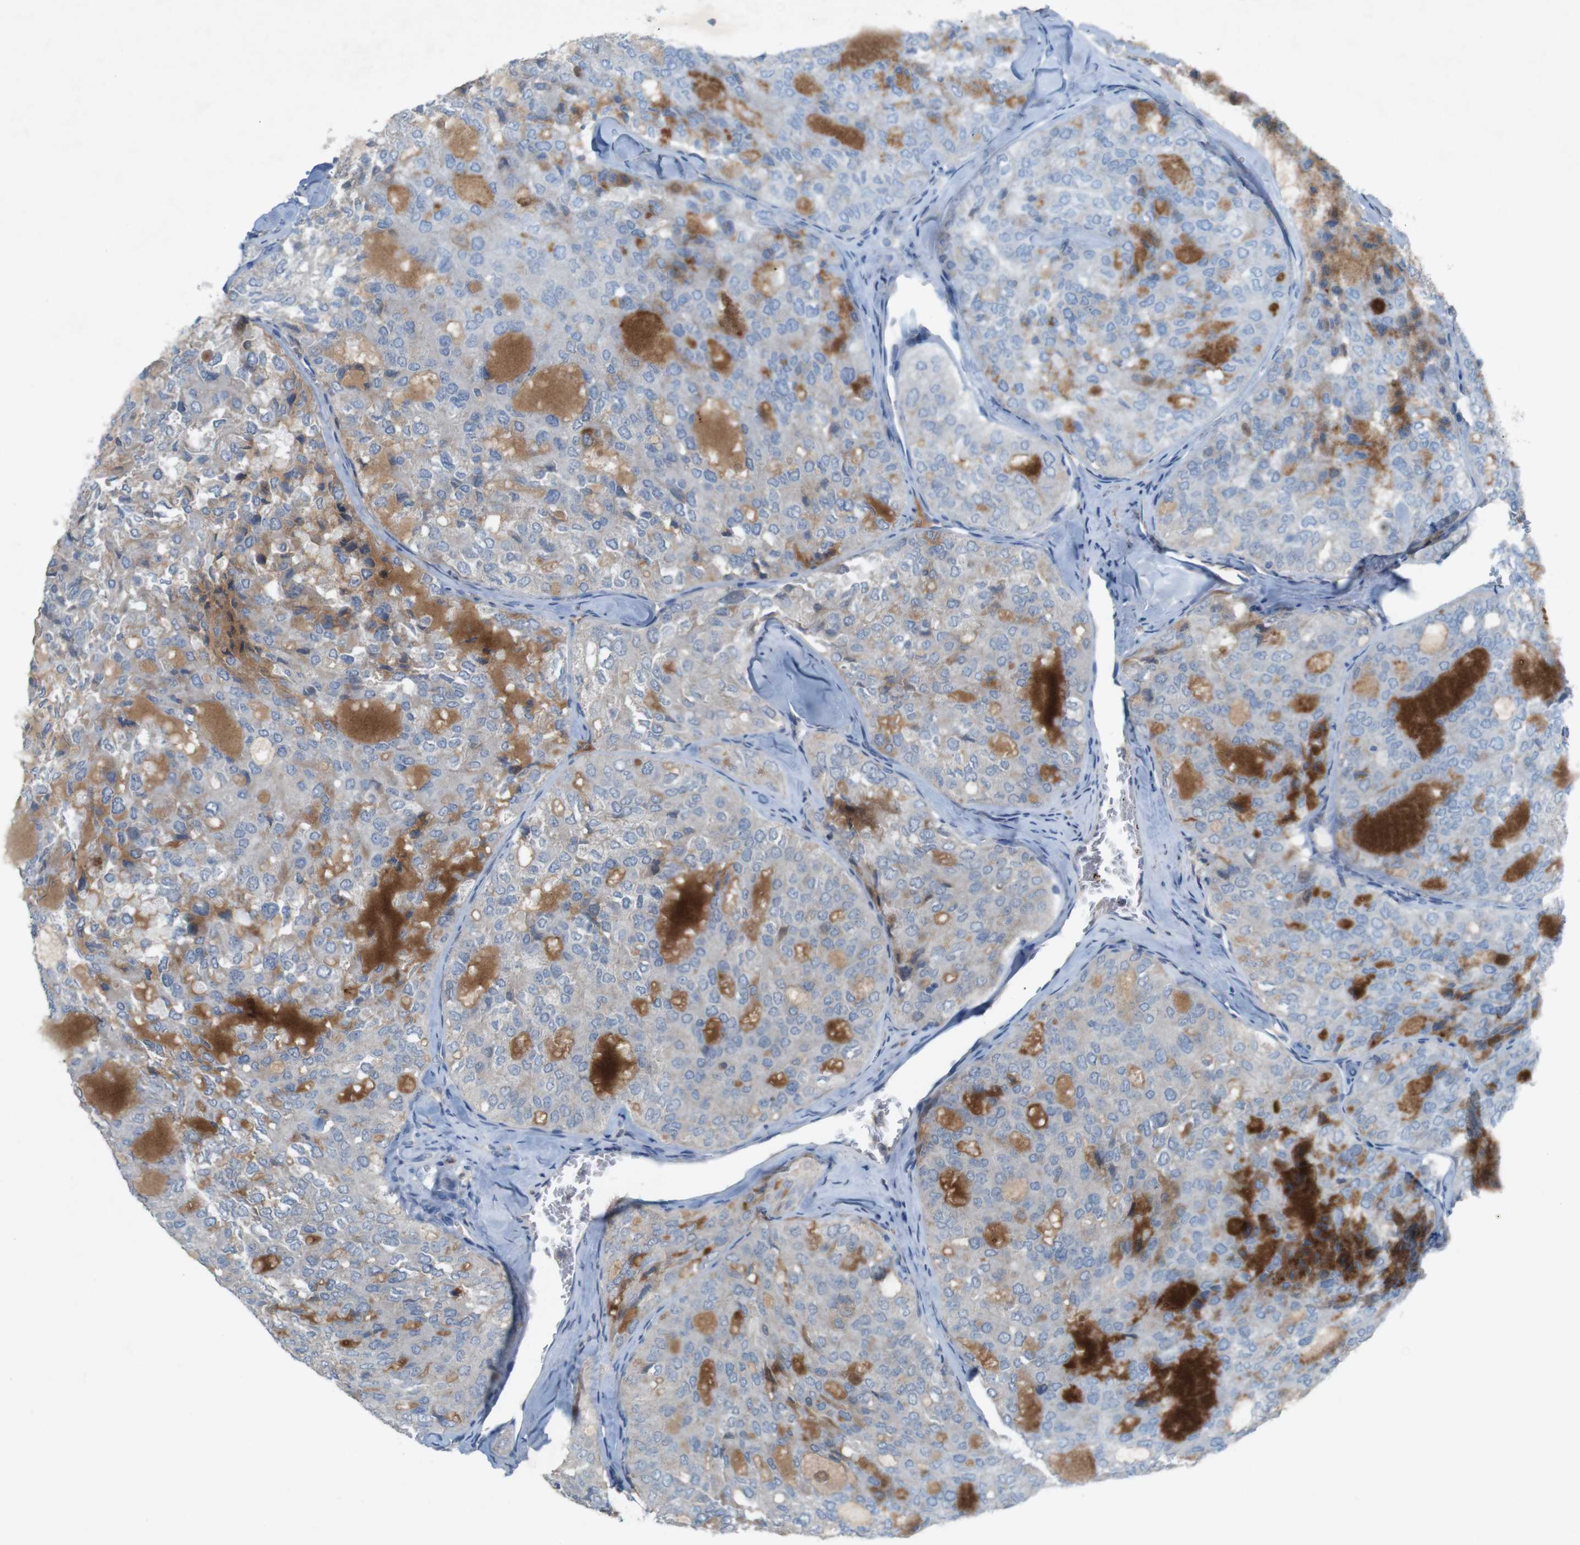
{"staining": {"intensity": "weak", "quantity": "<25%", "location": "cytoplasmic/membranous"}, "tissue": "thyroid cancer", "cell_type": "Tumor cells", "image_type": "cancer", "snomed": [{"axis": "morphology", "description": "Follicular adenoma carcinoma, NOS"}, {"axis": "topography", "description": "Thyroid gland"}], "caption": "High power microscopy histopathology image of an immunohistochemistry (IHC) photomicrograph of thyroid follicular adenoma carcinoma, revealing no significant staining in tumor cells. (Immunohistochemistry, brightfield microscopy, high magnification).", "gene": "MOGAT3", "patient": {"sex": "male", "age": 75}}